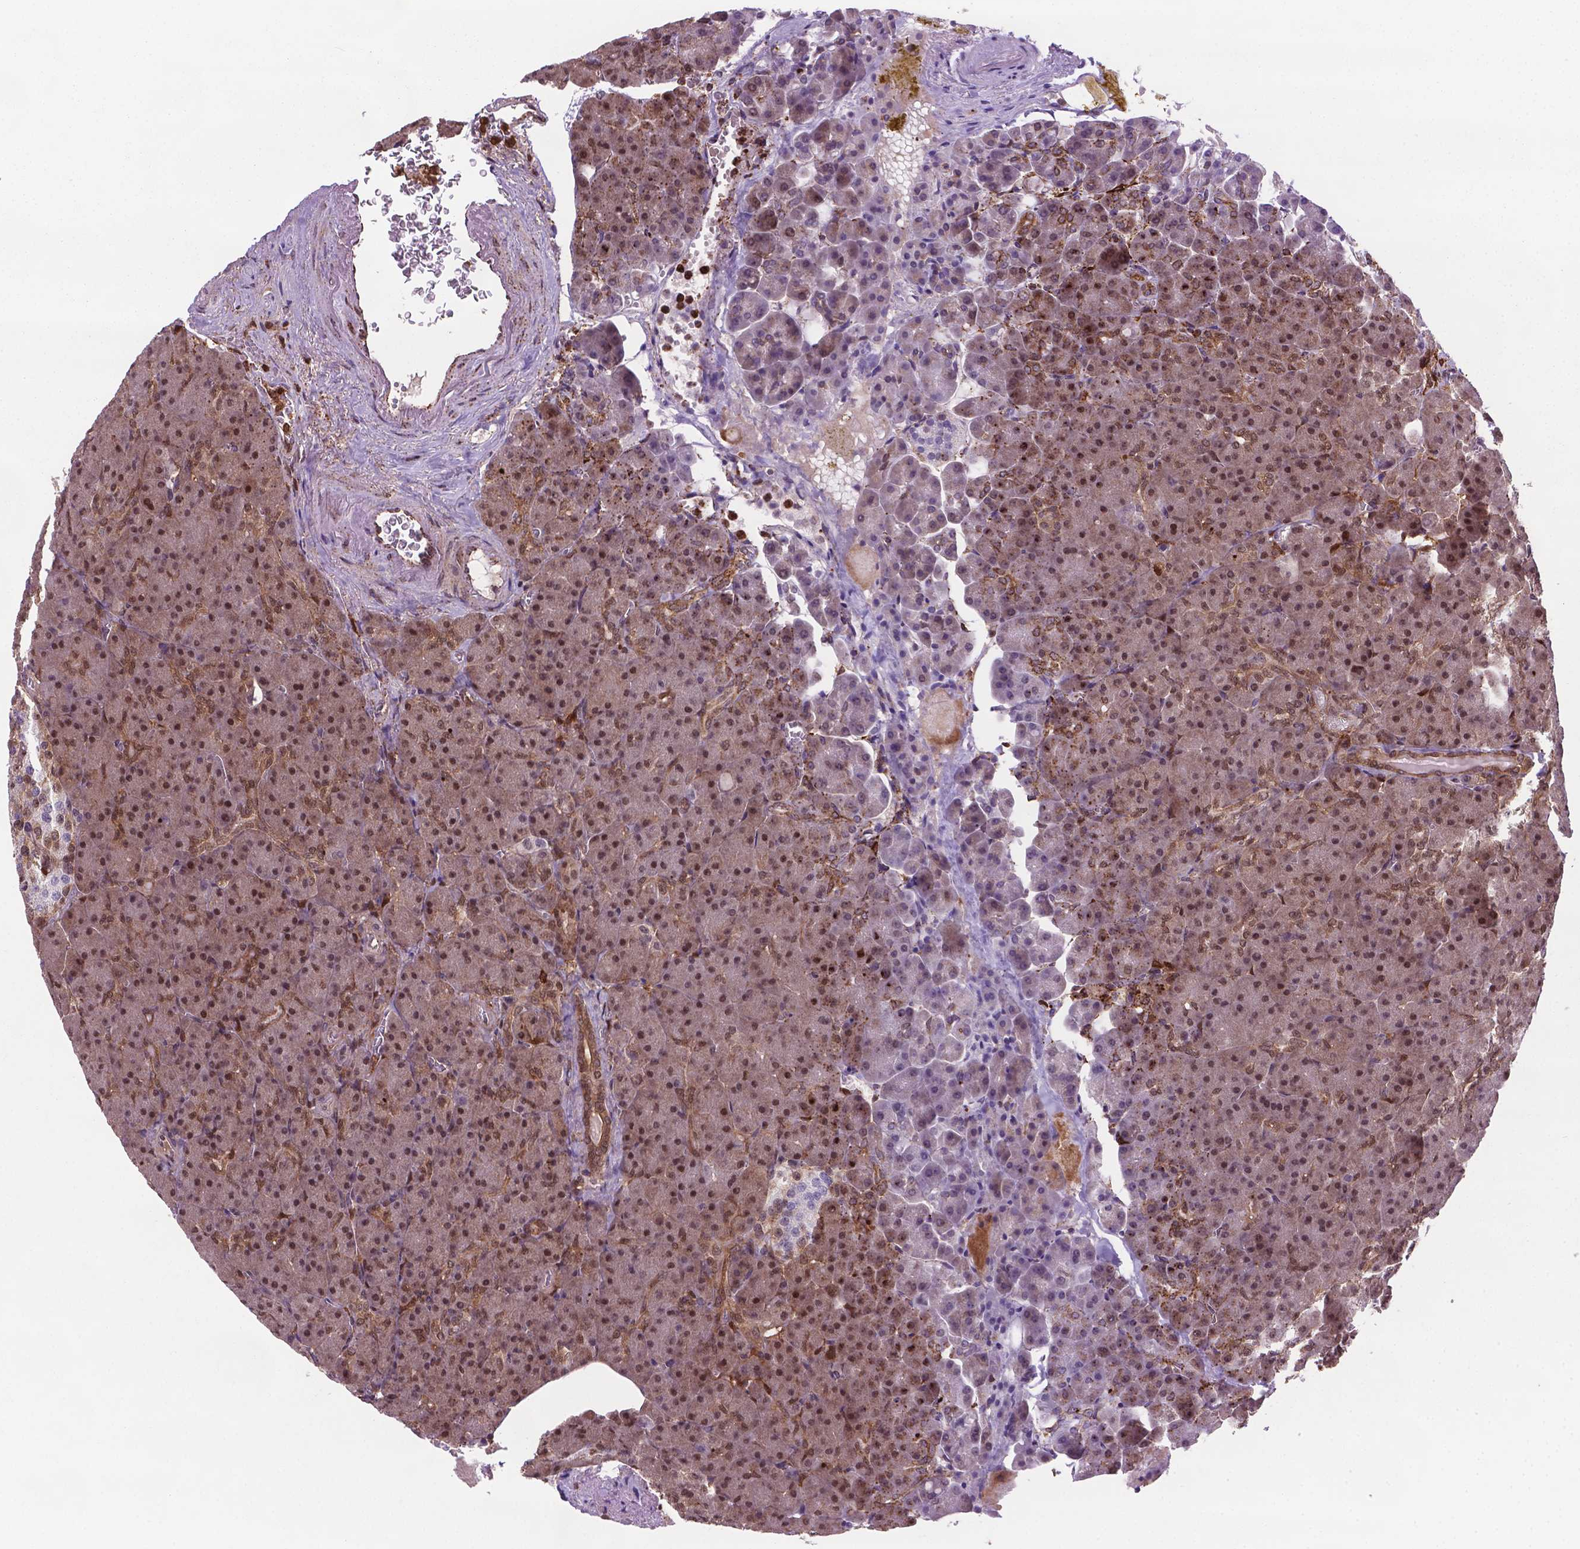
{"staining": {"intensity": "moderate", "quantity": ">75%", "location": "cytoplasmic/membranous,nuclear"}, "tissue": "pancreas", "cell_type": "Exocrine glandular cells", "image_type": "normal", "snomed": [{"axis": "morphology", "description": "Normal tissue, NOS"}, {"axis": "topography", "description": "Pancreas"}], "caption": "Immunohistochemical staining of benign human pancreas exhibits moderate cytoplasmic/membranous,nuclear protein staining in approximately >75% of exocrine glandular cells. The protein is stained brown, and the nuclei are stained in blue (DAB (3,3'-diaminobenzidine) IHC with brightfield microscopy, high magnification).", "gene": "PLIN3", "patient": {"sex": "female", "age": 74}}